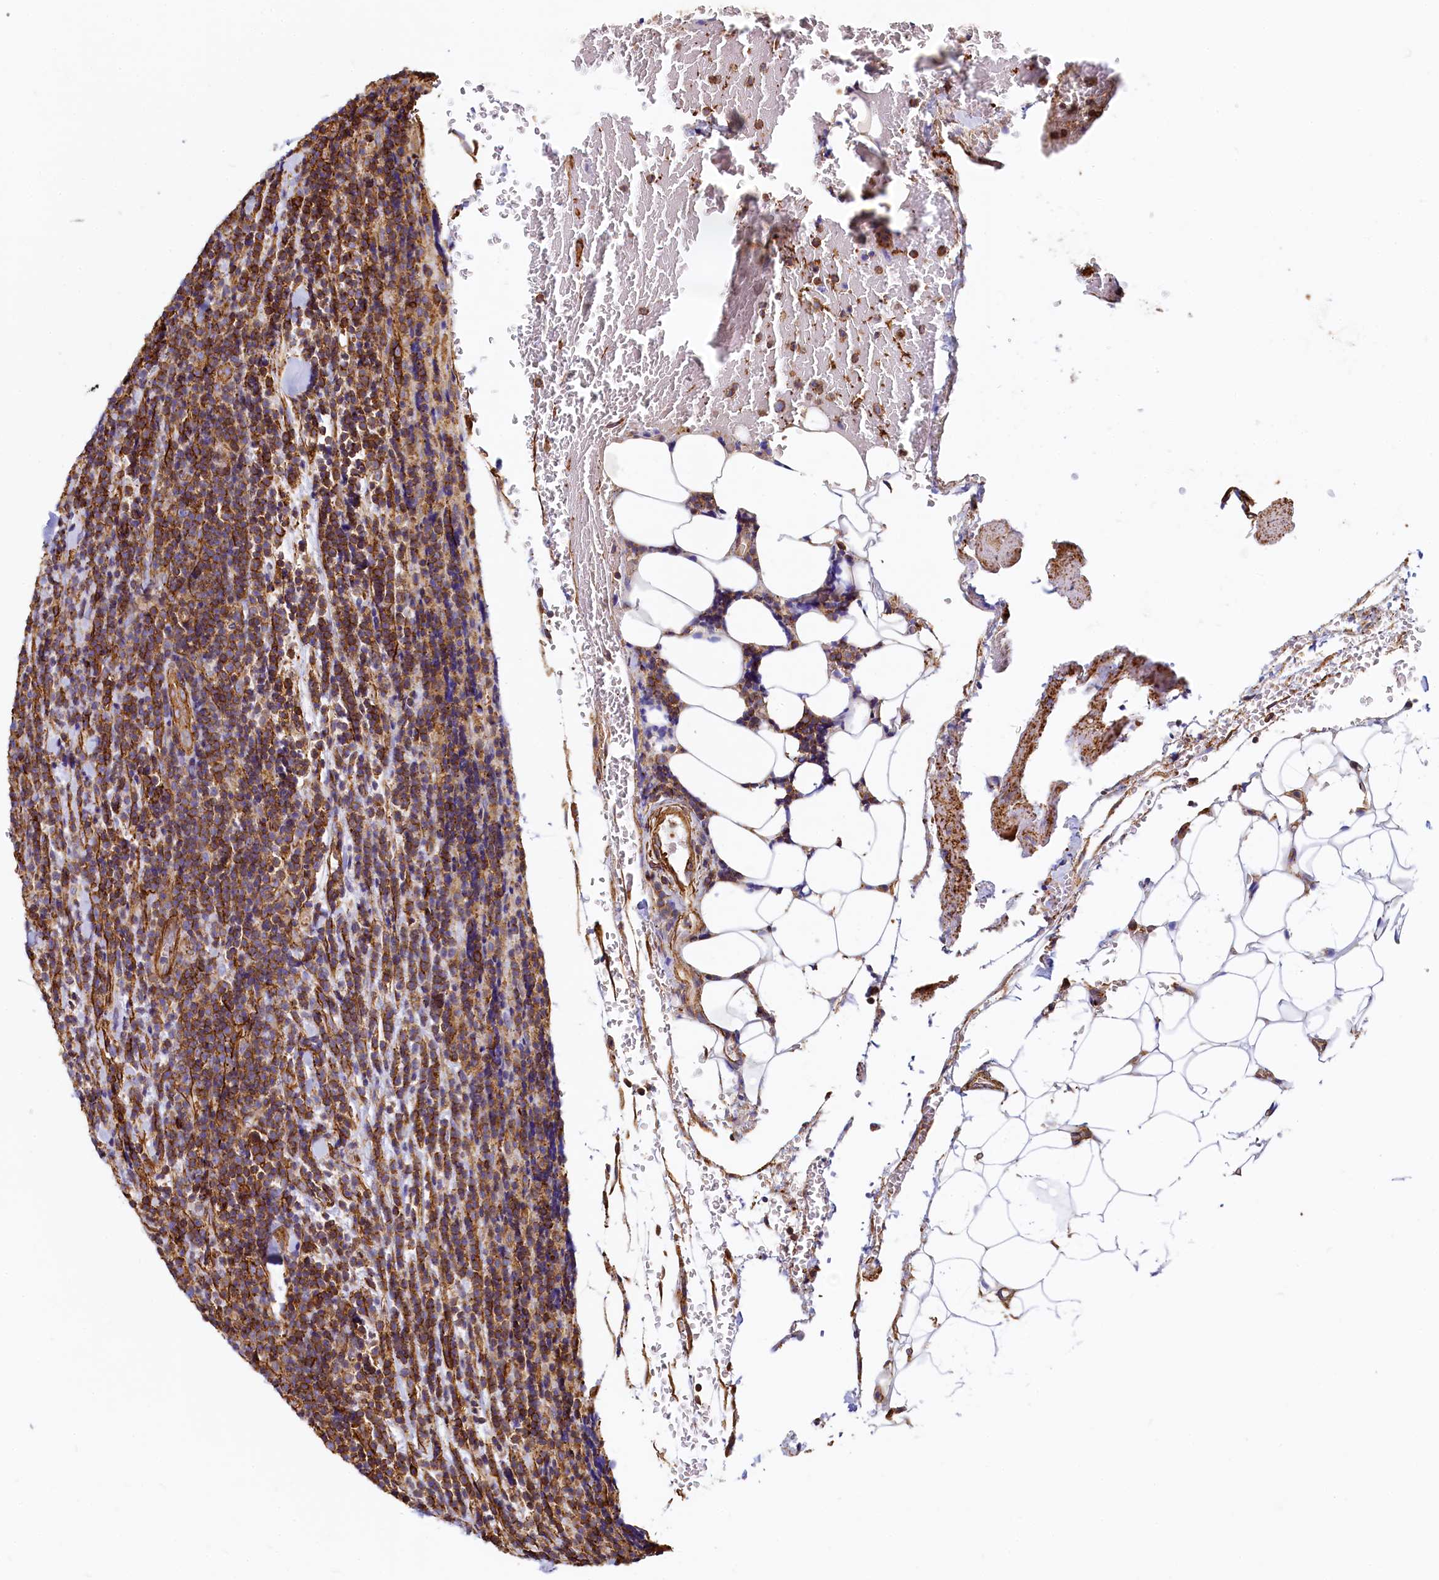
{"staining": {"intensity": "strong", "quantity": ">75%", "location": "cytoplasmic/membranous"}, "tissue": "lymphoma", "cell_type": "Tumor cells", "image_type": "cancer", "snomed": [{"axis": "morphology", "description": "Malignant lymphoma, non-Hodgkin's type, Low grade"}, {"axis": "topography", "description": "Lymph node"}], "caption": "IHC of lymphoma shows high levels of strong cytoplasmic/membranous staining in about >75% of tumor cells. (DAB IHC with brightfield microscopy, high magnification).", "gene": "THBS1", "patient": {"sex": "male", "age": 66}}